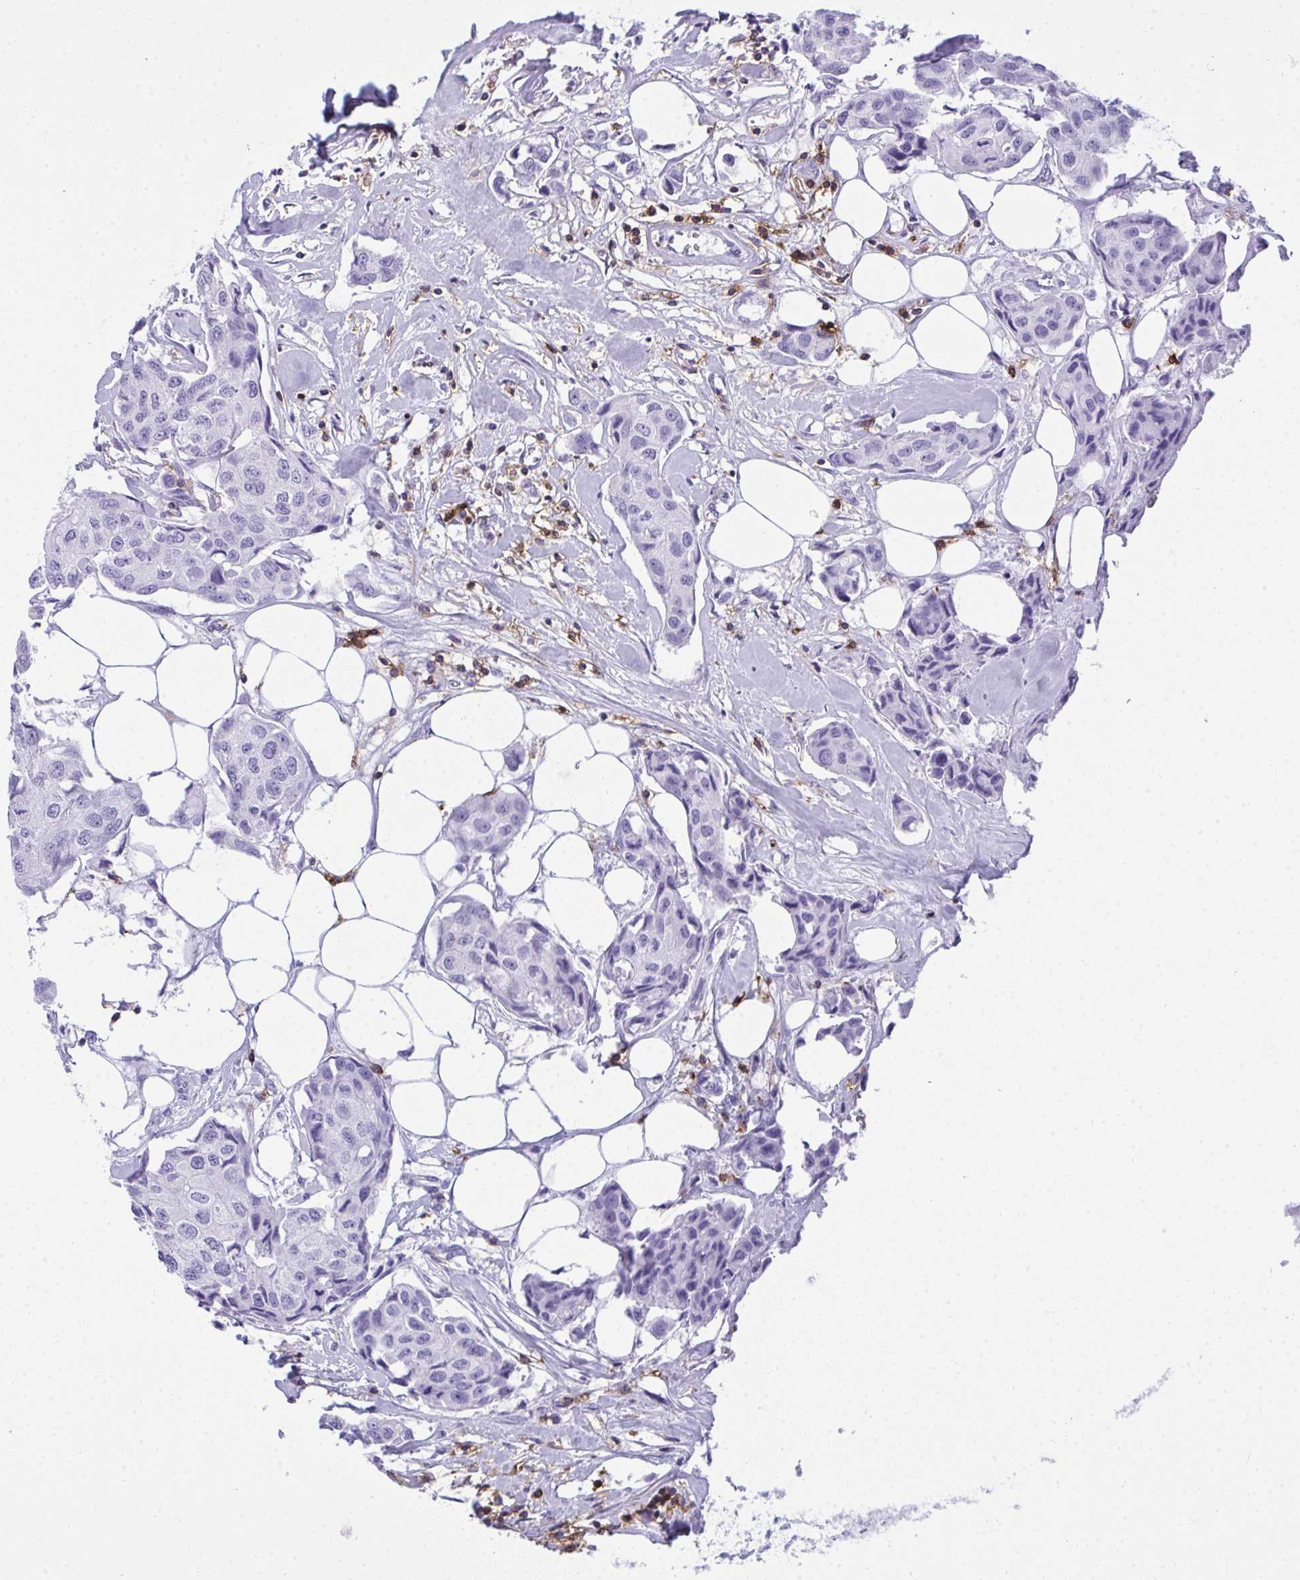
{"staining": {"intensity": "negative", "quantity": "none", "location": "none"}, "tissue": "breast cancer", "cell_type": "Tumor cells", "image_type": "cancer", "snomed": [{"axis": "morphology", "description": "Duct carcinoma"}, {"axis": "topography", "description": "Breast"}, {"axis": "topography", "description": "Lymph node"}], "caption": "Photomicrograph shows no significant protein positivity in tumor cells of infiltrating ductal carcinoma (breast).", "gene": "SPN", "patient": {"sex": "female", "age": 80}}